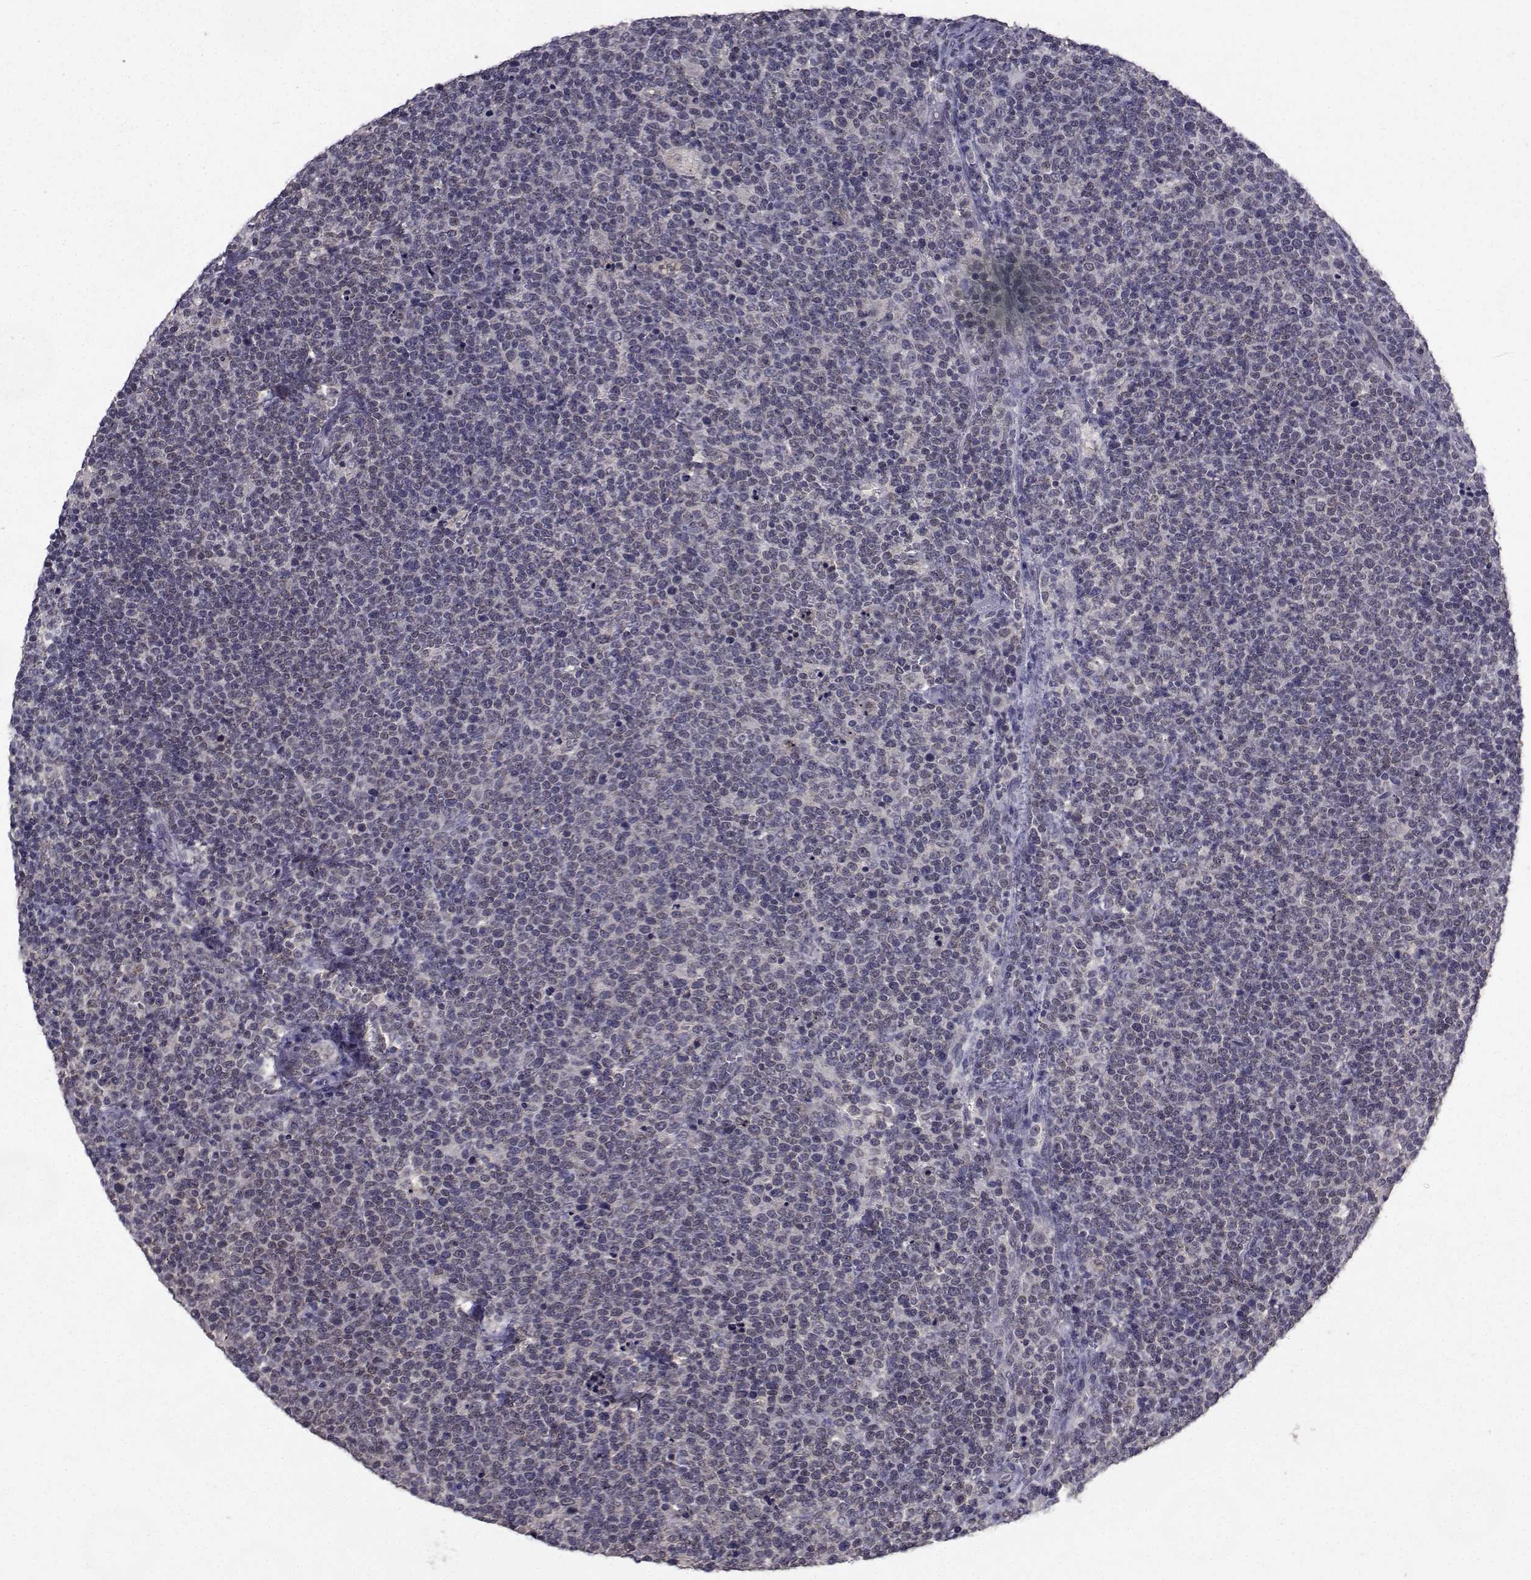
{"staining": {"intensity": "negative", "quantity": "none", "location": "none"}, "tissue": "lymphoma", "cell_type": "Tumor cells", "image_type": "cancer", "snomed": [{"axis": "morphology", "description": "Malignant lymphoma, non-Hodgkin's type, High grade"}, {"axis": "topography", "description": "Lymph node"}], "caption": "Histopathology image shows no significant protein staining in tumor cells of lymphoma.", "gene": "CYP2S1", "patient": {"sex": "male", "age": 61}}